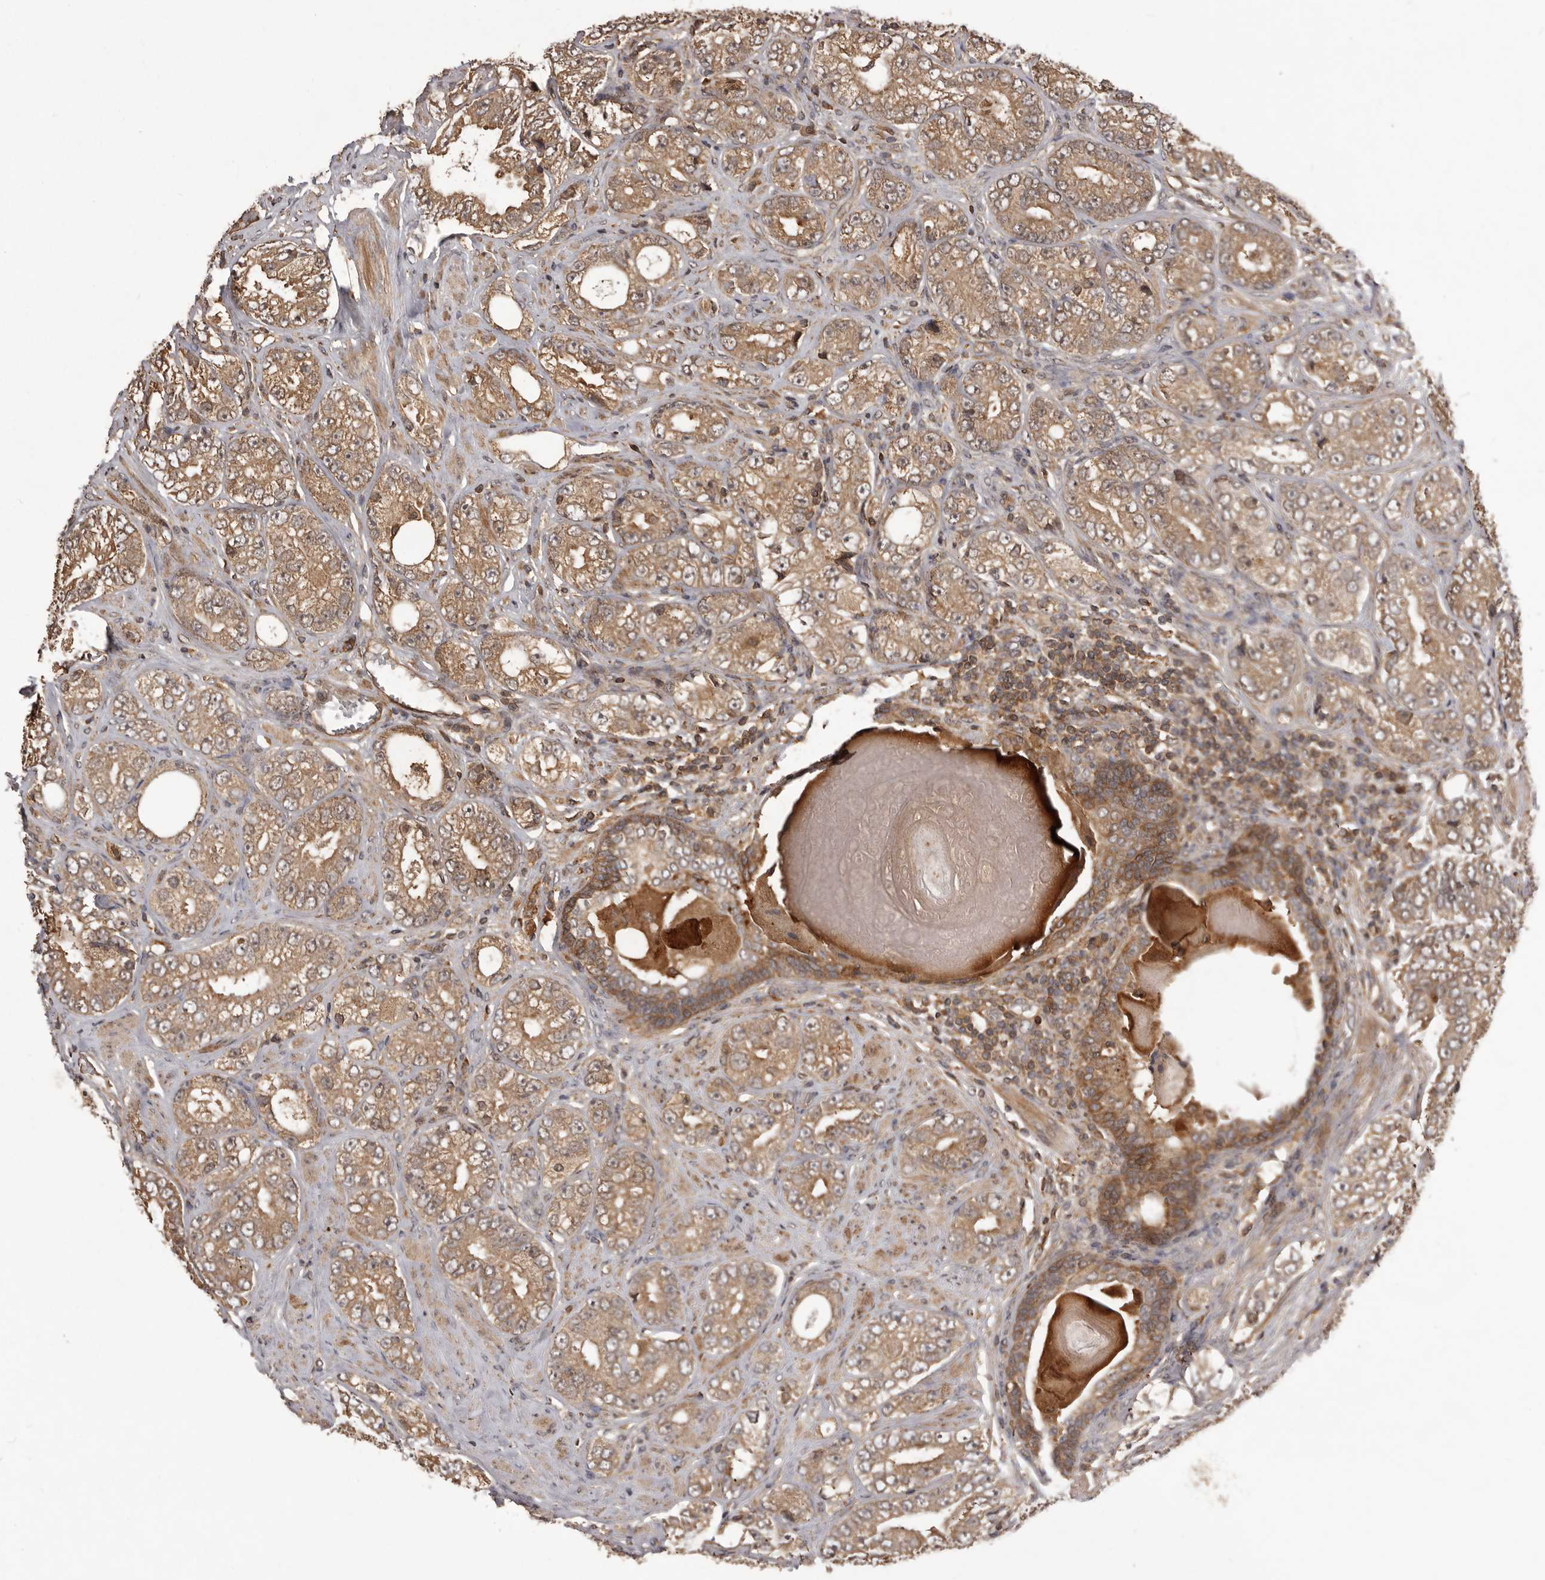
{"staining": {"intensity": "moderate", "quantity": ">75%", "location": "cytoplasmic/membranous"}, "tissue": "prostate cancer", "cell_type": "Tumor cells", "image_type": "cancer", "snomed": [{"axis": "morphology", "description": "Adenocarcinoma, High grade"}, {"axis": "topography", "description": "Prostate"}], "caption": "IHC histopathology image of neoplastic tissue: prostate cancer (adenocarcinoma (high-grade)) stained using IHC reveals medium levels of moderate protein expression localized specifically in the cytoplasmic/membranous of tumor cells, appearing as a cytoplasmic/membranous brown color.", "gene": "SLC22A3", "patient": {"sex": "male", "age": 56}}